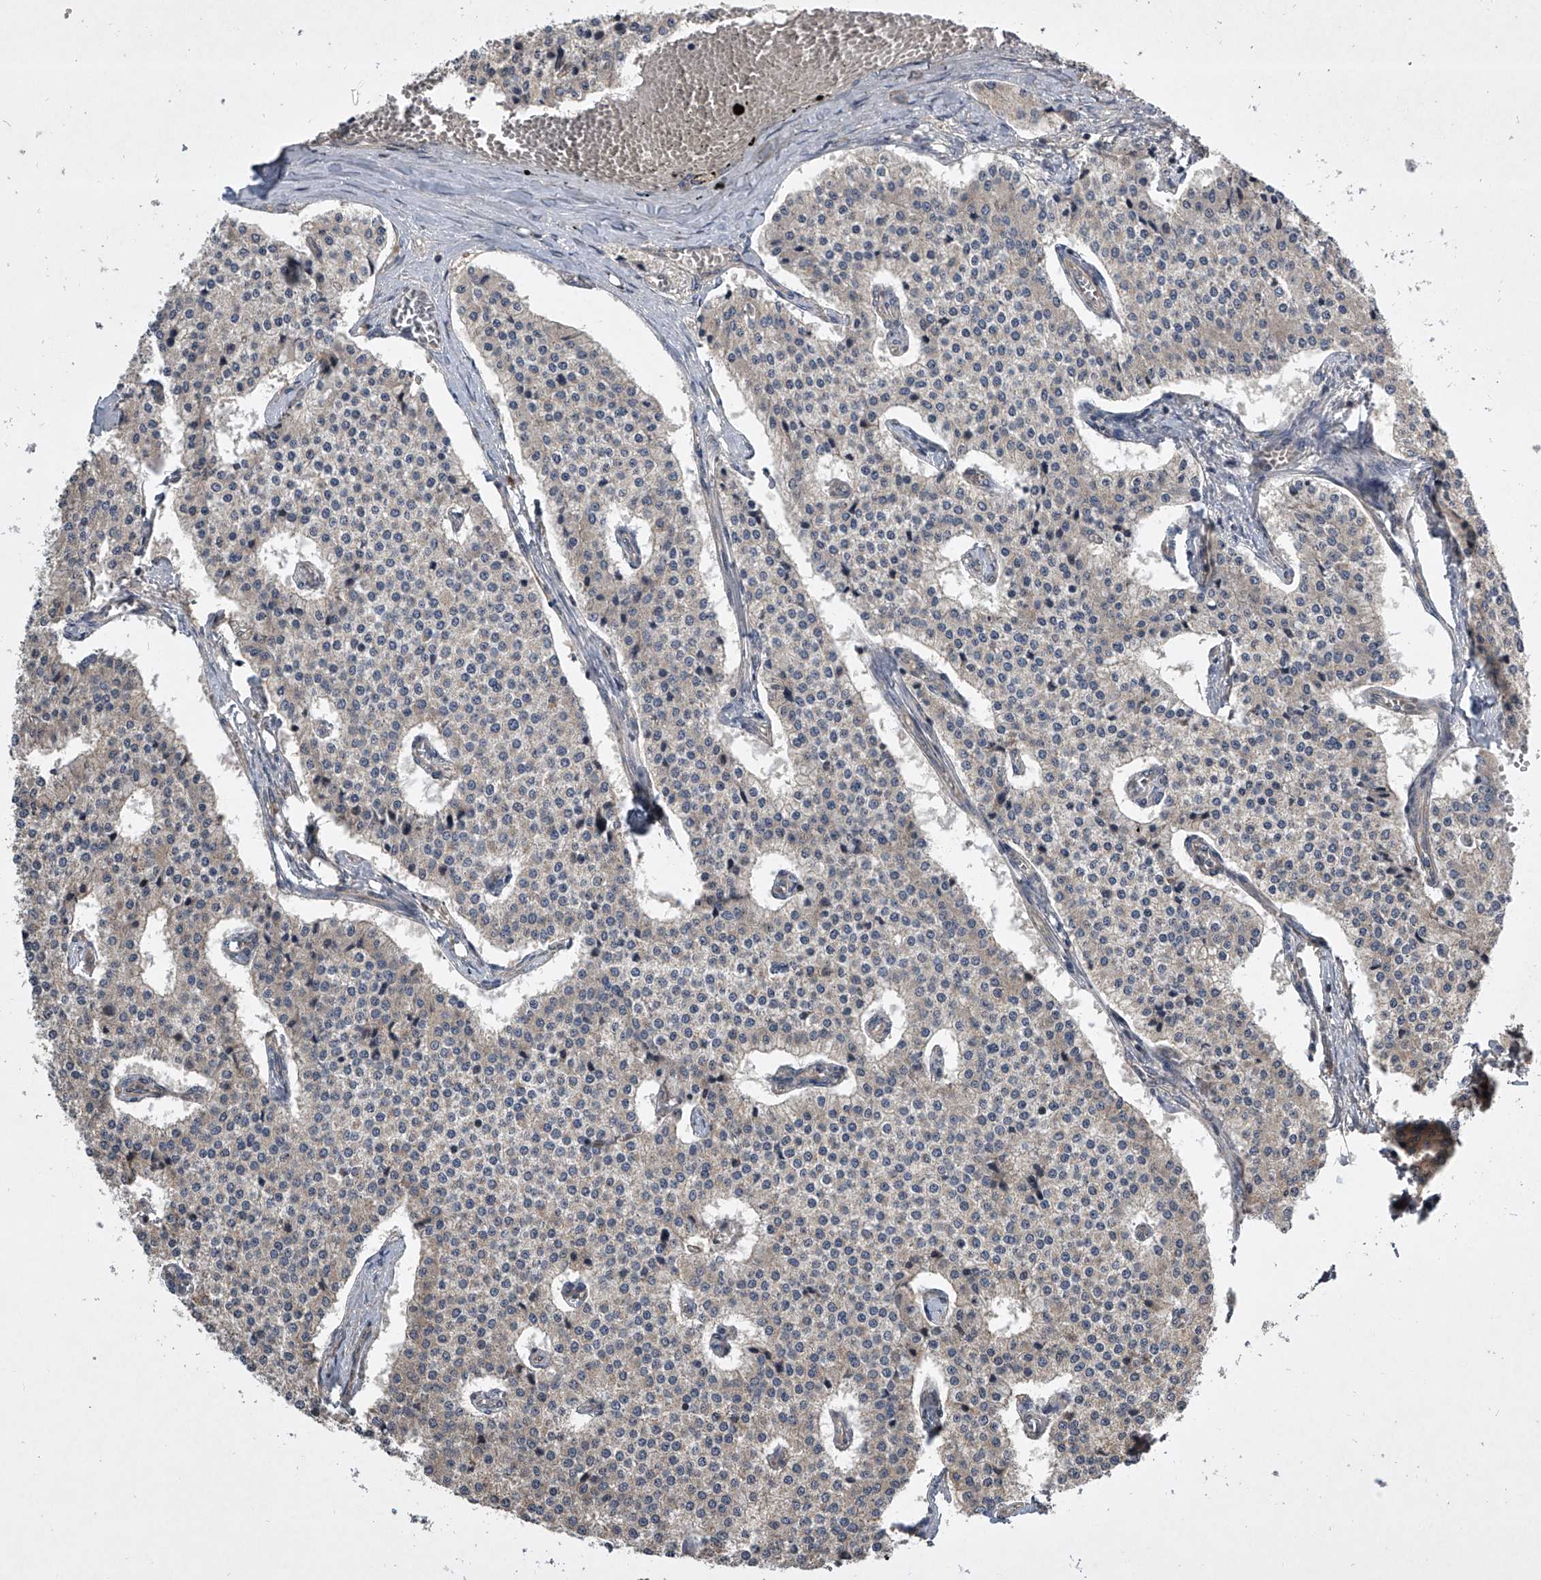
{"staining": {"intensity": "weak", "quantity": "<25%", "location": "cytoplasmic/membranous"}, "tissue": "carcinoid", "cell_type": "Tumor cells", "image_type": "cancer", "snomed": [{"axis": "morphology", "description": "Carcinoid, malignant, NOS"}, {"axis": "topography", "description": "Colon"}], "caption": "There is no significant positivity in tumor cells of carcinoid. The staining was performed using DAB (3,3'-diaminobenzidine) to visualize the protein expression in brown, while the nuclei were stained in blue with hematoxylin (Magnification: 20x).", "gene": "NFS1", "patient": {"sex": "female", "age": 52}}